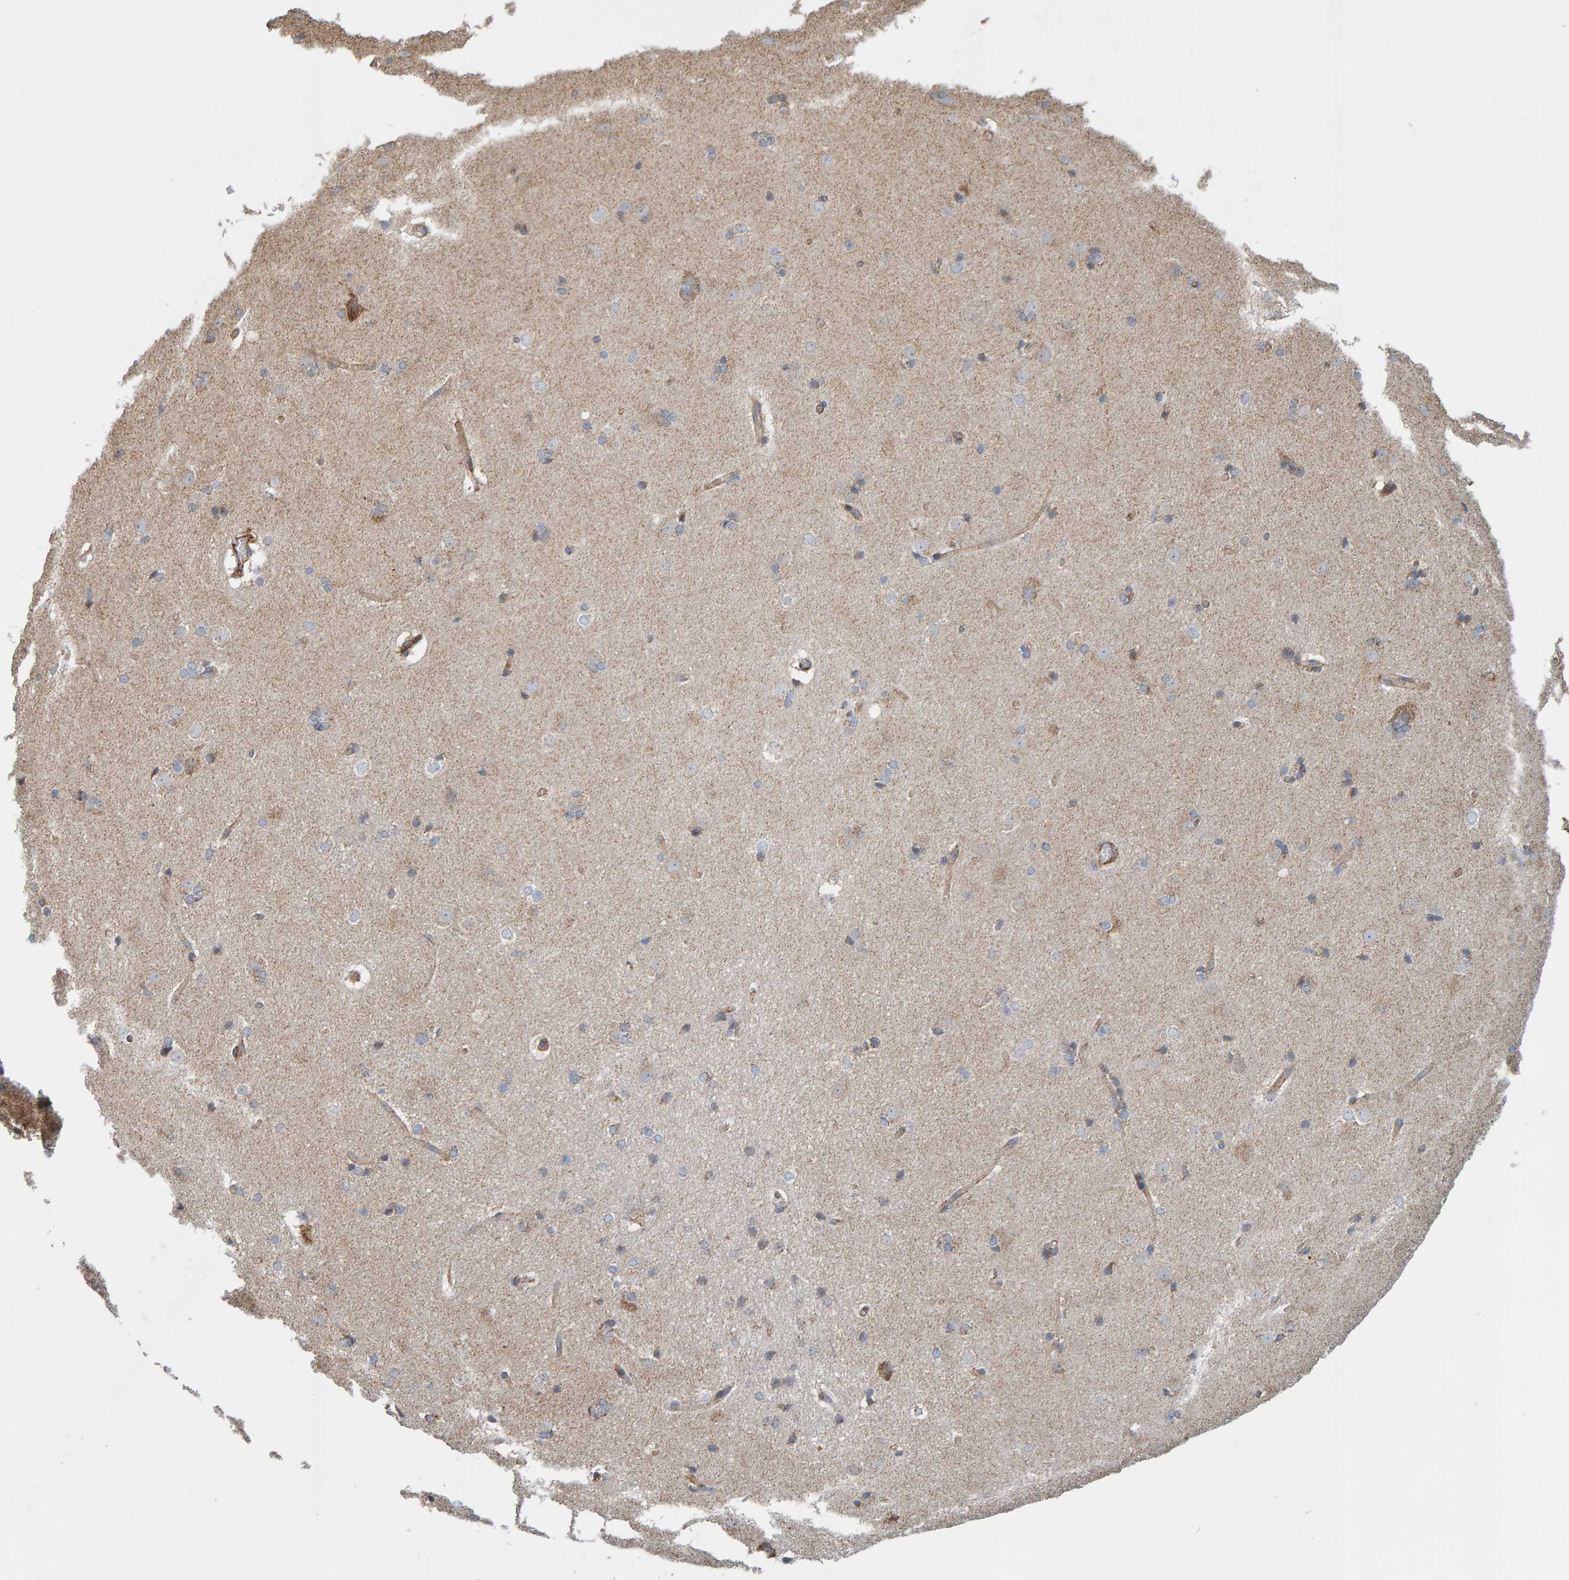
{"staining": {"intensity": "moderate", "quantity": "<25%", "location": "cytoplasmic/membranous"}, "tissue": "caudate", "cell_type": "Glial cells", "image_type": "normal", "snomed": [{"axis": "morphology", "description": "Normal tissue, NOS"}, {"axis": "topography", "description": "Lateral ventricle wall"}], "caption": "Protein staining demonstrates moderate cytoplasmic/membranous expression in about <25% of glial cells in normal caudate.", "gene": "MRPL45", "patient": {"sex": "female", "age": 19}}